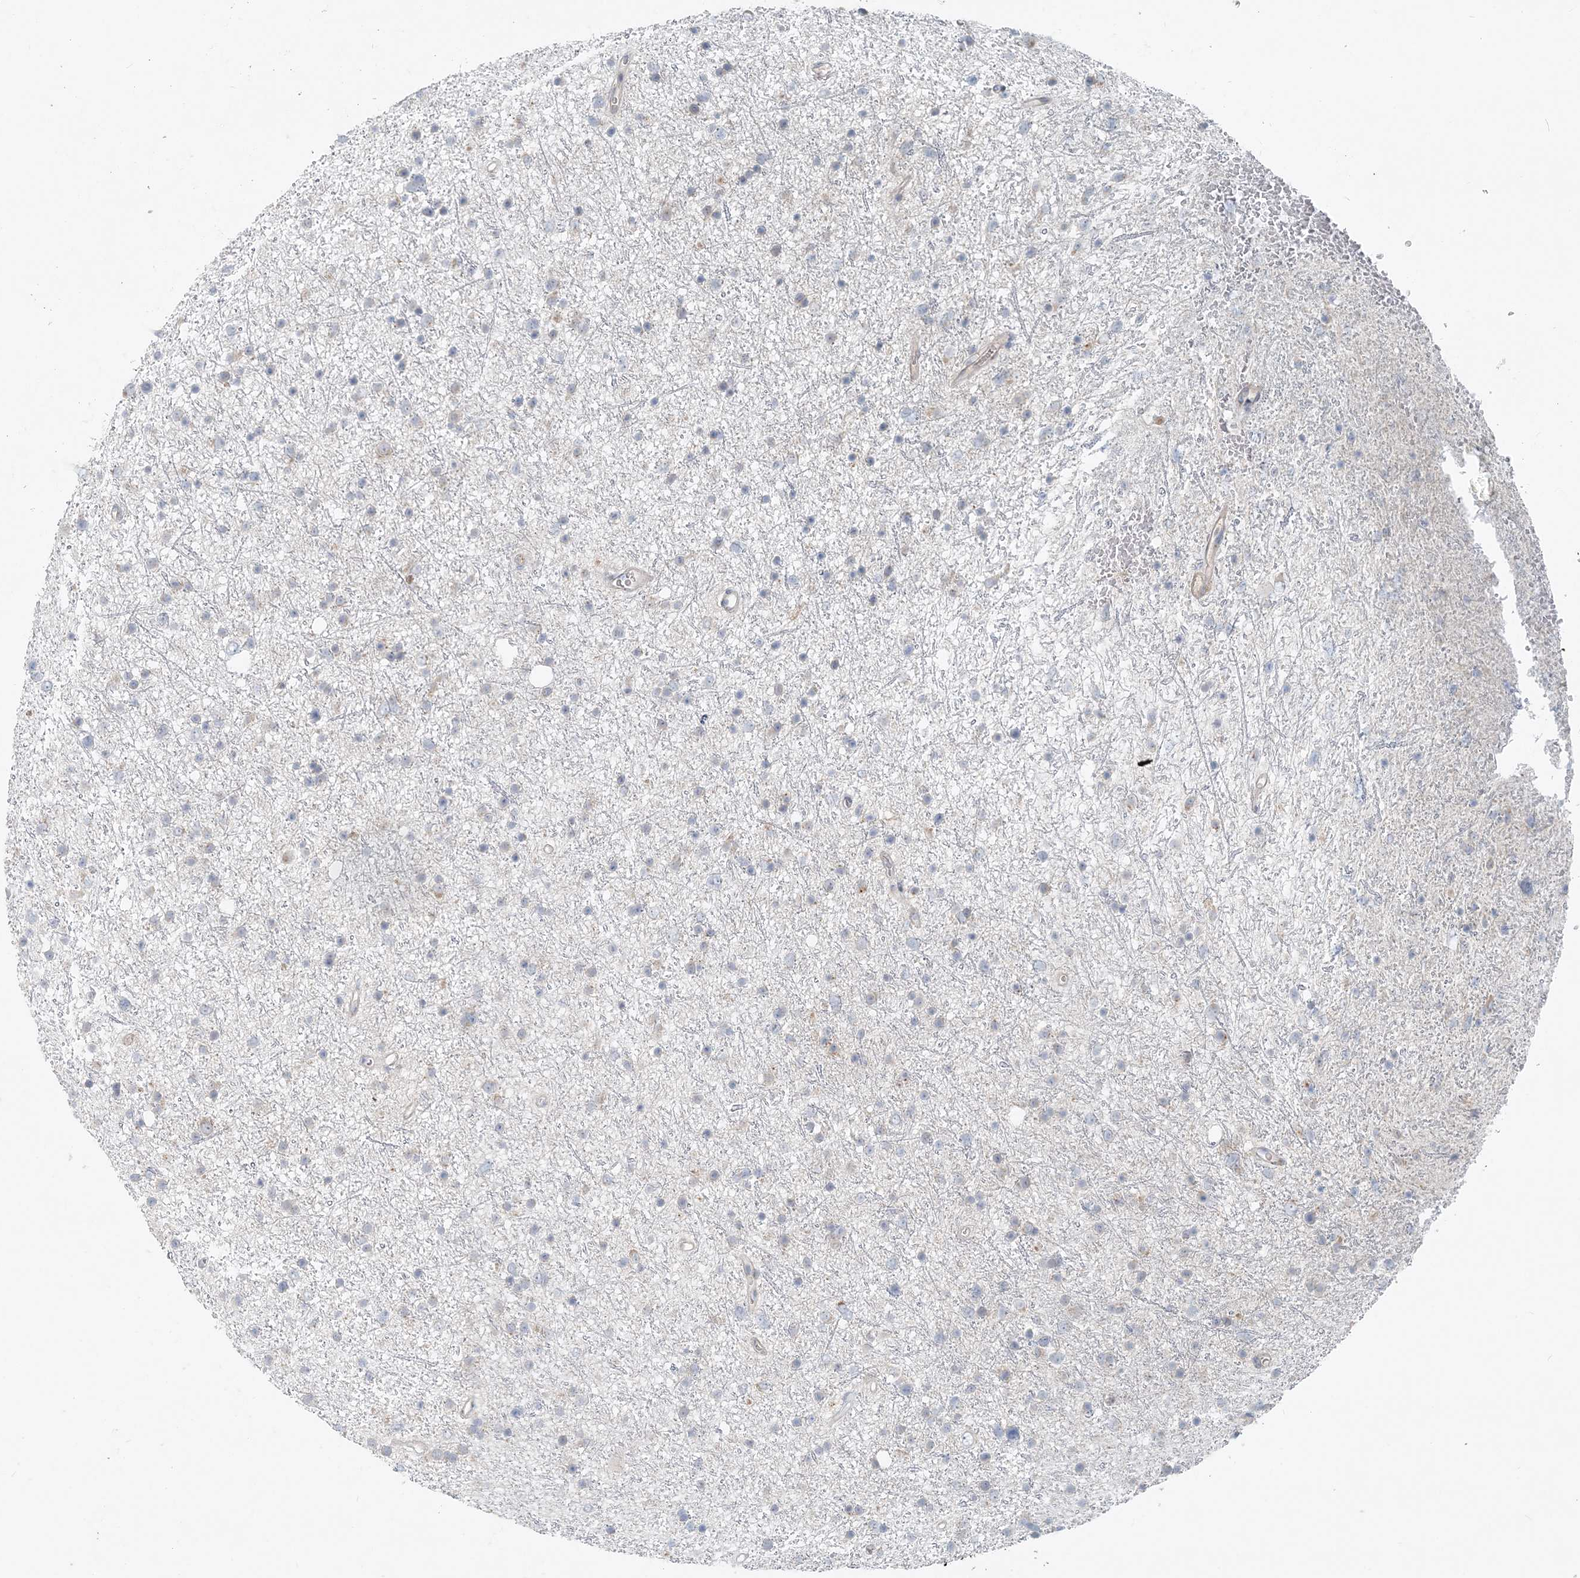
{"staining": {"intensity": "negative", "quantity": "none", "location": "none"}, "tissue": "glioma", "cell_type": "Tumor cells", "image_type": "cancer", "snomed": [{"axis": "morphology", "description": "Glioma, malignant, Low grade"}, {"axis": "topography", "description": "Cerebral cortex"}], "caption": "Immunohistochemistry image of human malignant low-grade glioma stained for a protein (brown), which reveals no expression in tumor cells.", "gene": "NAA11", "patient": {"sex": "female", "age": 39}}